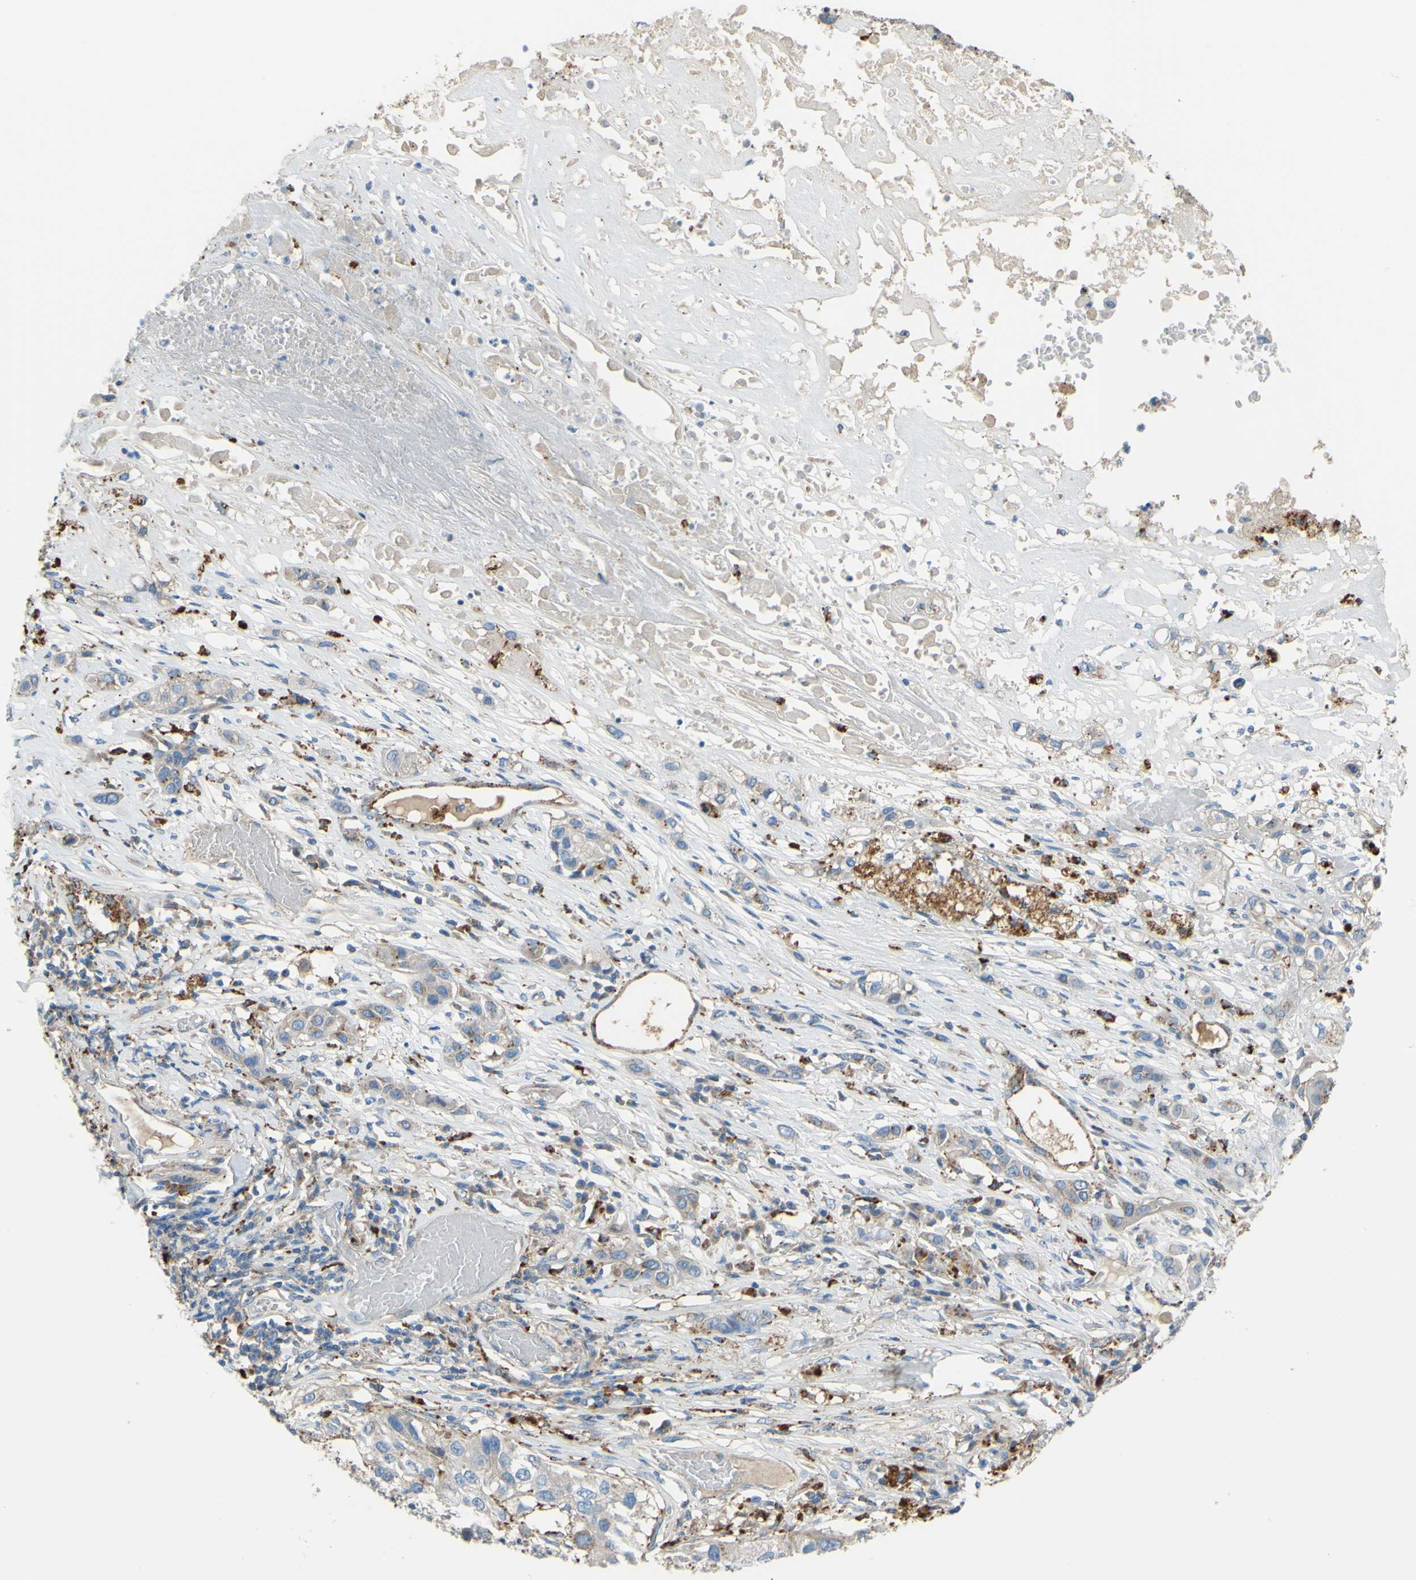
{"staining": {"intensity": "weak", "quantity": ">75%", "location": "cytoplasmic/membranous"}, "tissue": "lung cancer", "cell_type": "Tumor cells", "image_type": "cancer", "snomed": [{"axis": "morphology", "description": "Squamous cell carcinoma, NOS"}, {"axis": "topography", "description": "Lung"}], "caption": "Weak cytoplasmic/membranous protein positivity is present in approximately >75% of tumor cells in lung cancer. The staining was performed using DAB, with brown indicating positive protein expression. Nuclei are stained blue with hematoxylin.", "gene": "CTSD", "patient": {"sex": "male", "age": 71}}